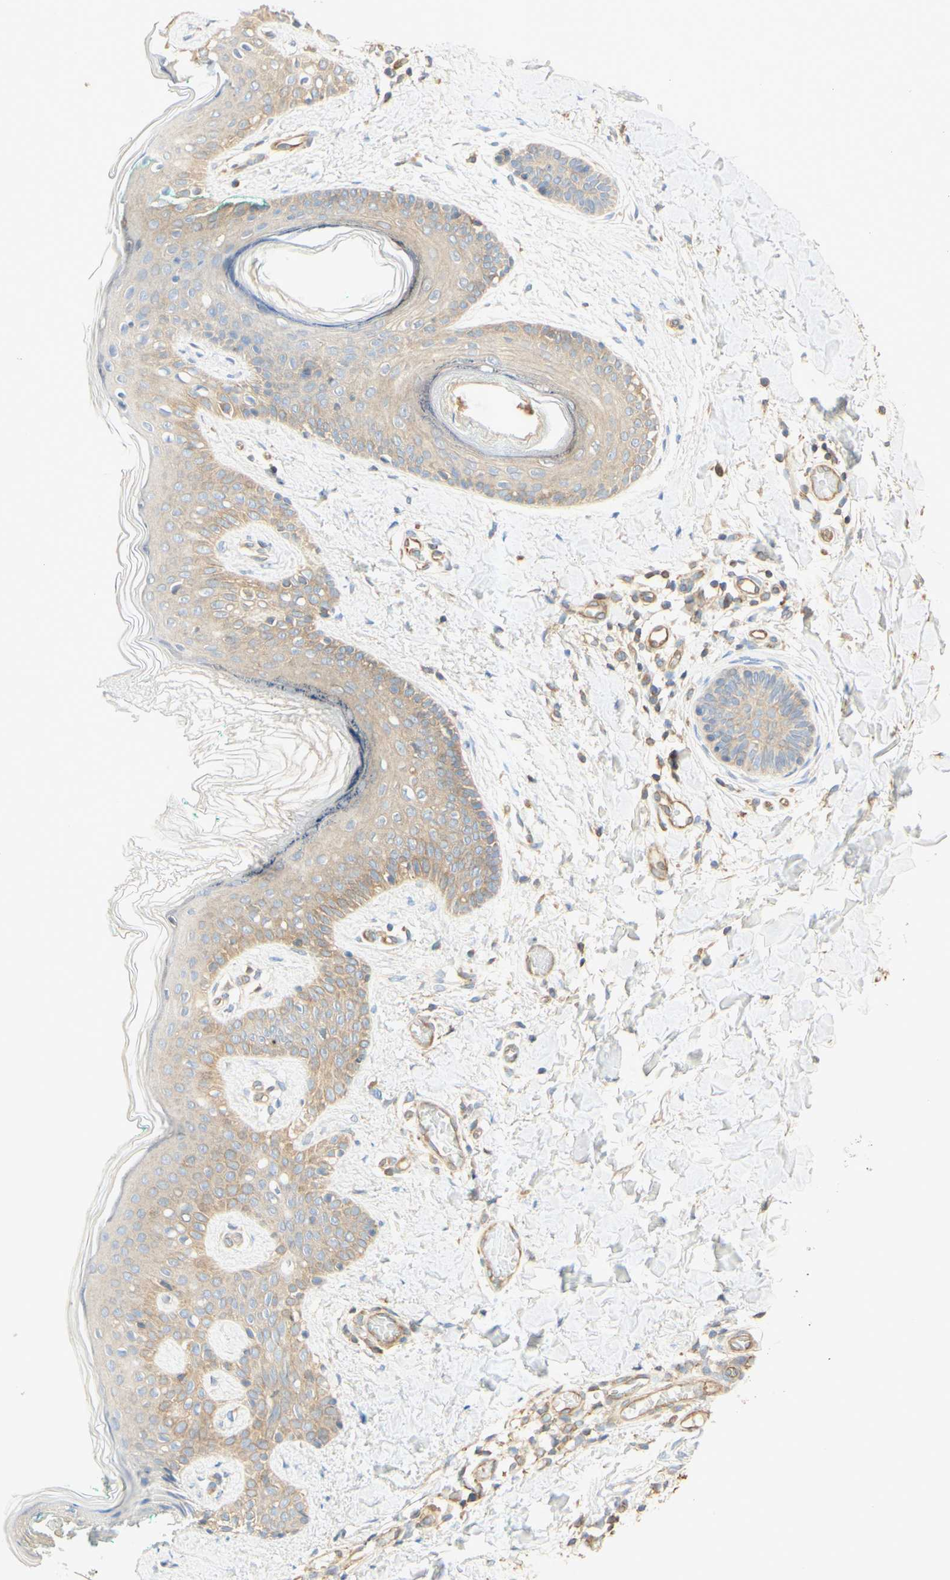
{"staining": {"intensity": "negative", "quantity": "none", "location": "none"}, "tissue": "skin", "cell_type": "Fibroblasts", "image_type": "normal", "snomed": [{"axis": "morphology", "description": "Normal tissue, NOS"}, {"axis": "topography", "description": "Skin"}], "caption": "IHC micrograph of normal skin: human skin stained with DAB reveals no significant protein staining in fibroblasts.", "gene": "IKBKG", "patient": {"sex": "male", "age": 16}}